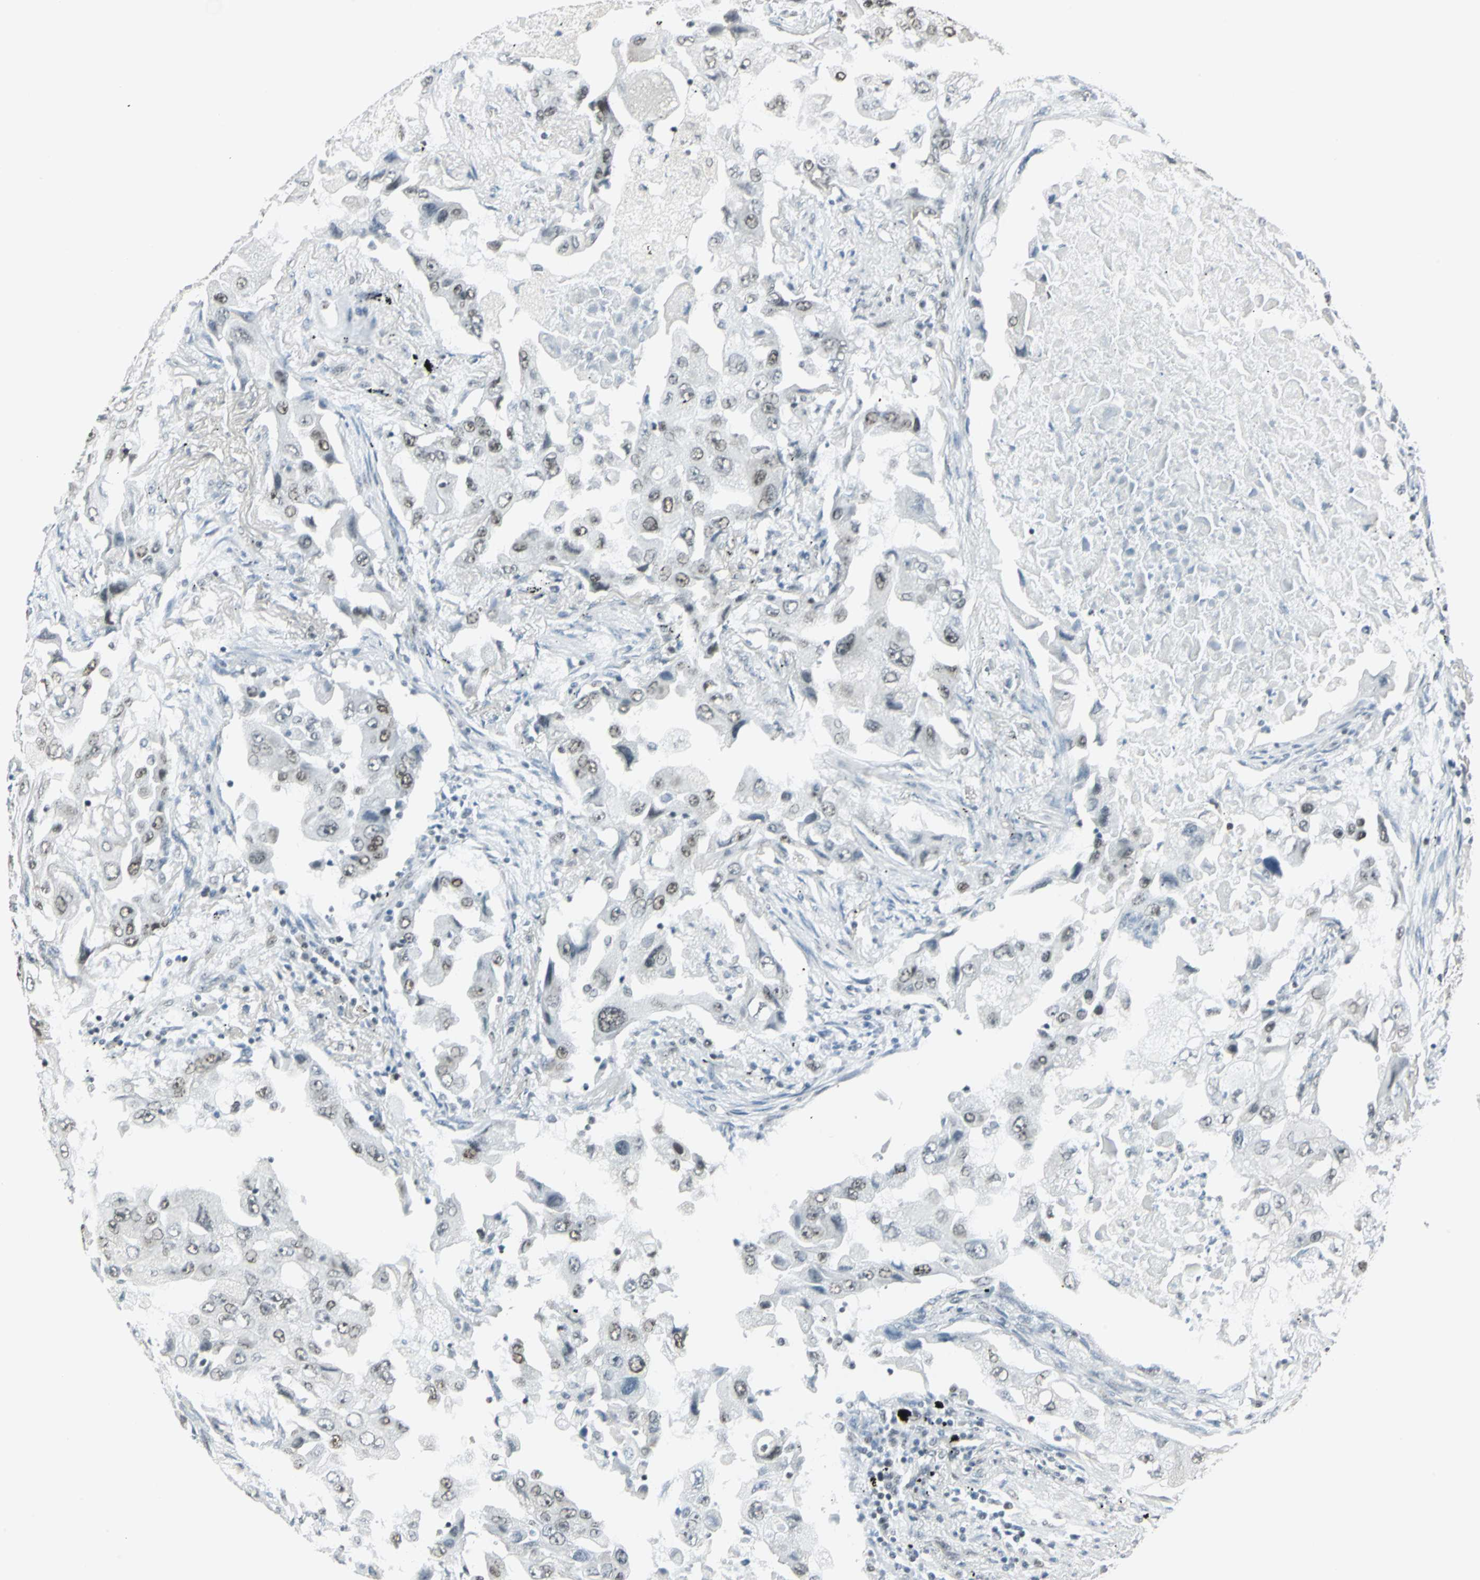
{"staining": {"intensity": "moderate", "quantity": "25%-75%", "location": "nuclear"}, "tissue": "lung cancer", "cell_type": "Tumor cells", "image_type": "cancer", "snomed": [{"axis": "morphology", "description": "Adenocarcinoma, NOS"}, {"axis": "topography", "description": "Lung"}], "caption": "Immunohistochemical staining of lung cancer (adenocarcinoma) shows medium levels of moderate nuclear staining in about 25%-75% of tumor cells.", "gene": "ADNP", "patient": {"sex": "female", "age": 65}}